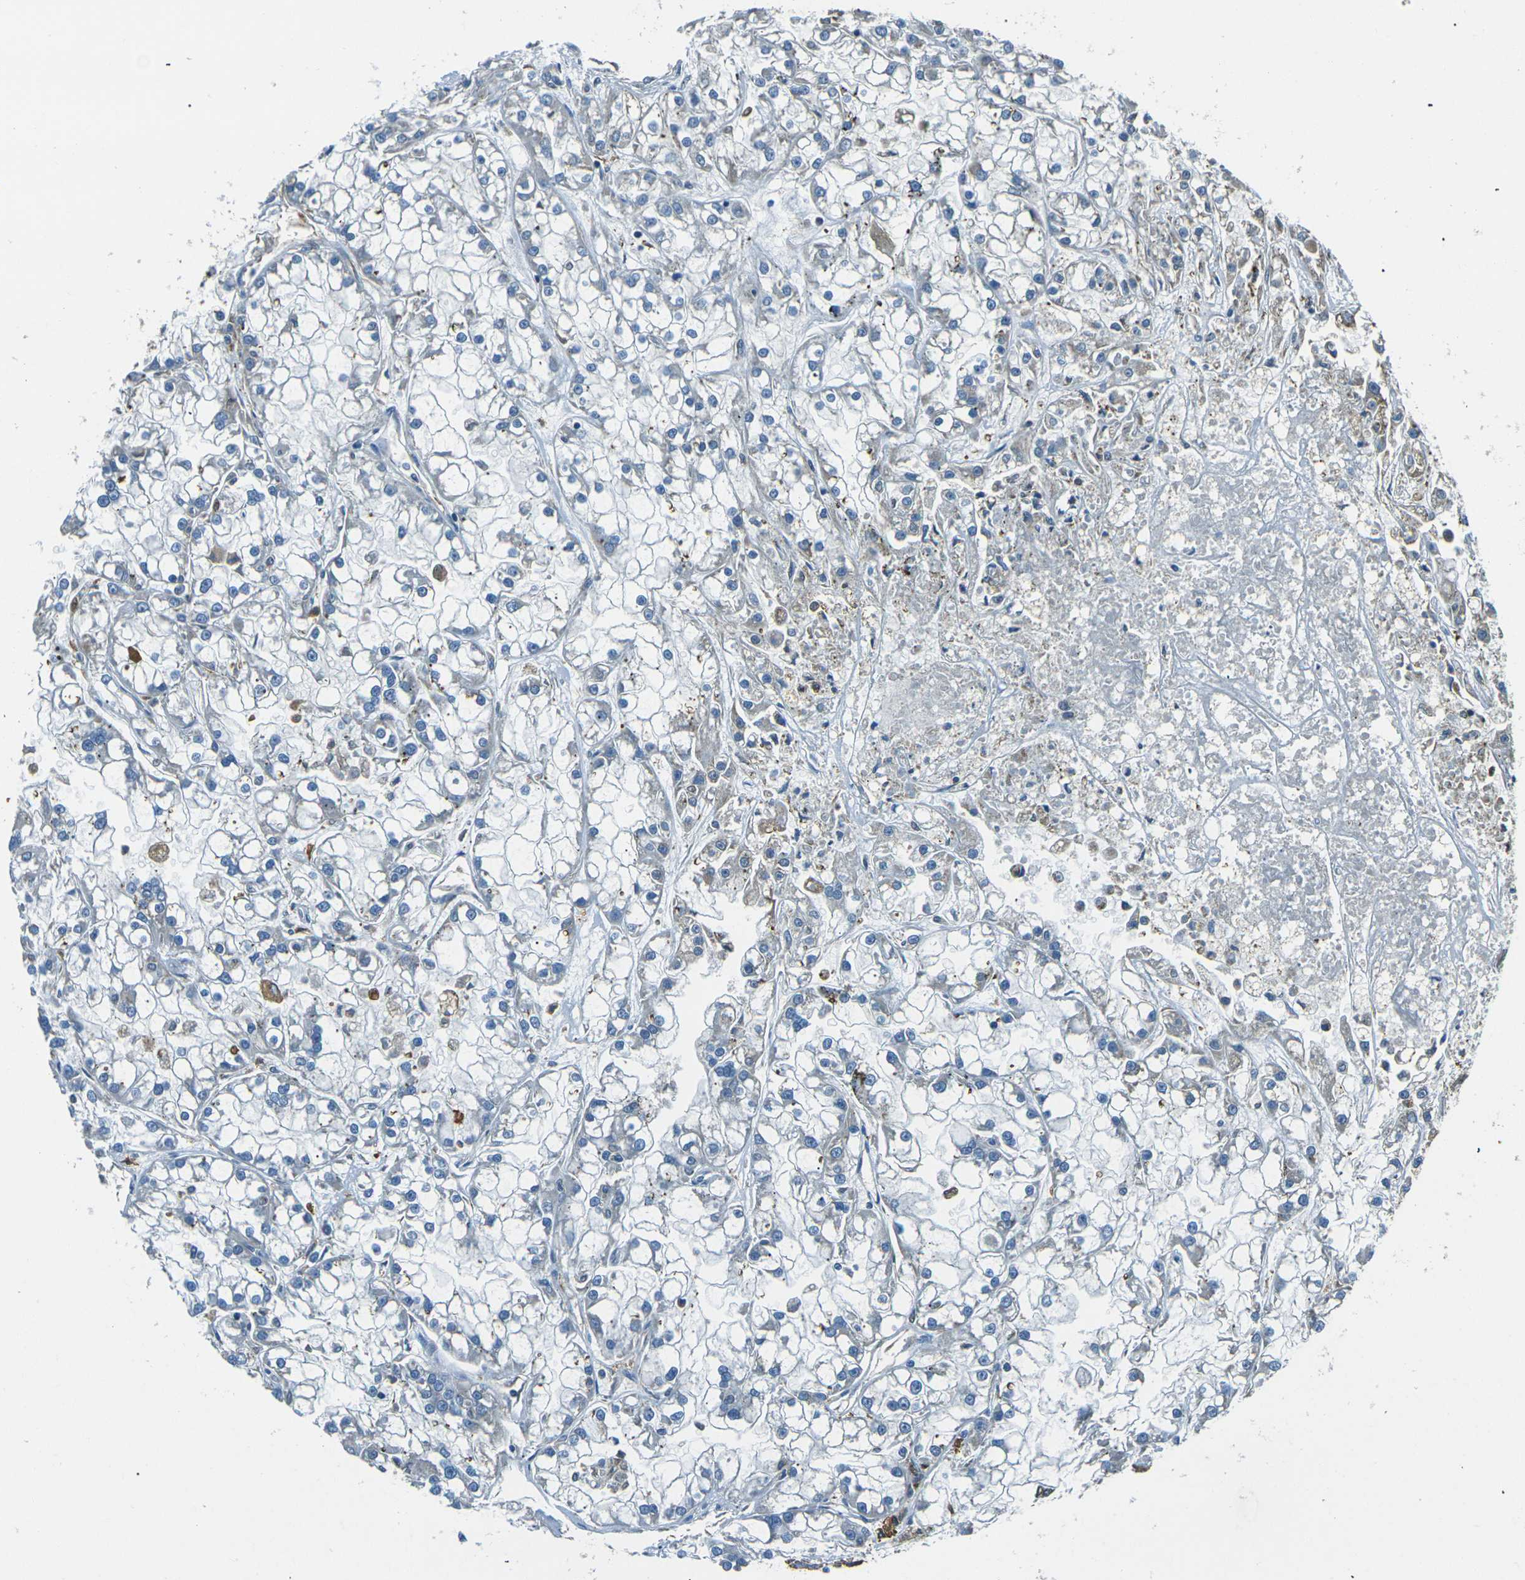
{"staining": {"intensity": "negative", "quantity": "none", "location": "none"}, "tissue": "renal cancer", "cell_type": "Tumor cells", "image_type": "cancer", "snomed": [{"axis": "morphology", "description": "Adenocarcinoma, NOS"}, {"axis": "topography", "description": "Kidney"}], "caption": "DAB (3,3'-diaminobenzidine) immunohistochemical staining of human renal adenocarcinoma shows no significant expression in tumor cells.", "gene": "IRF3", "patient": {"sex": "female", "age": 52}}